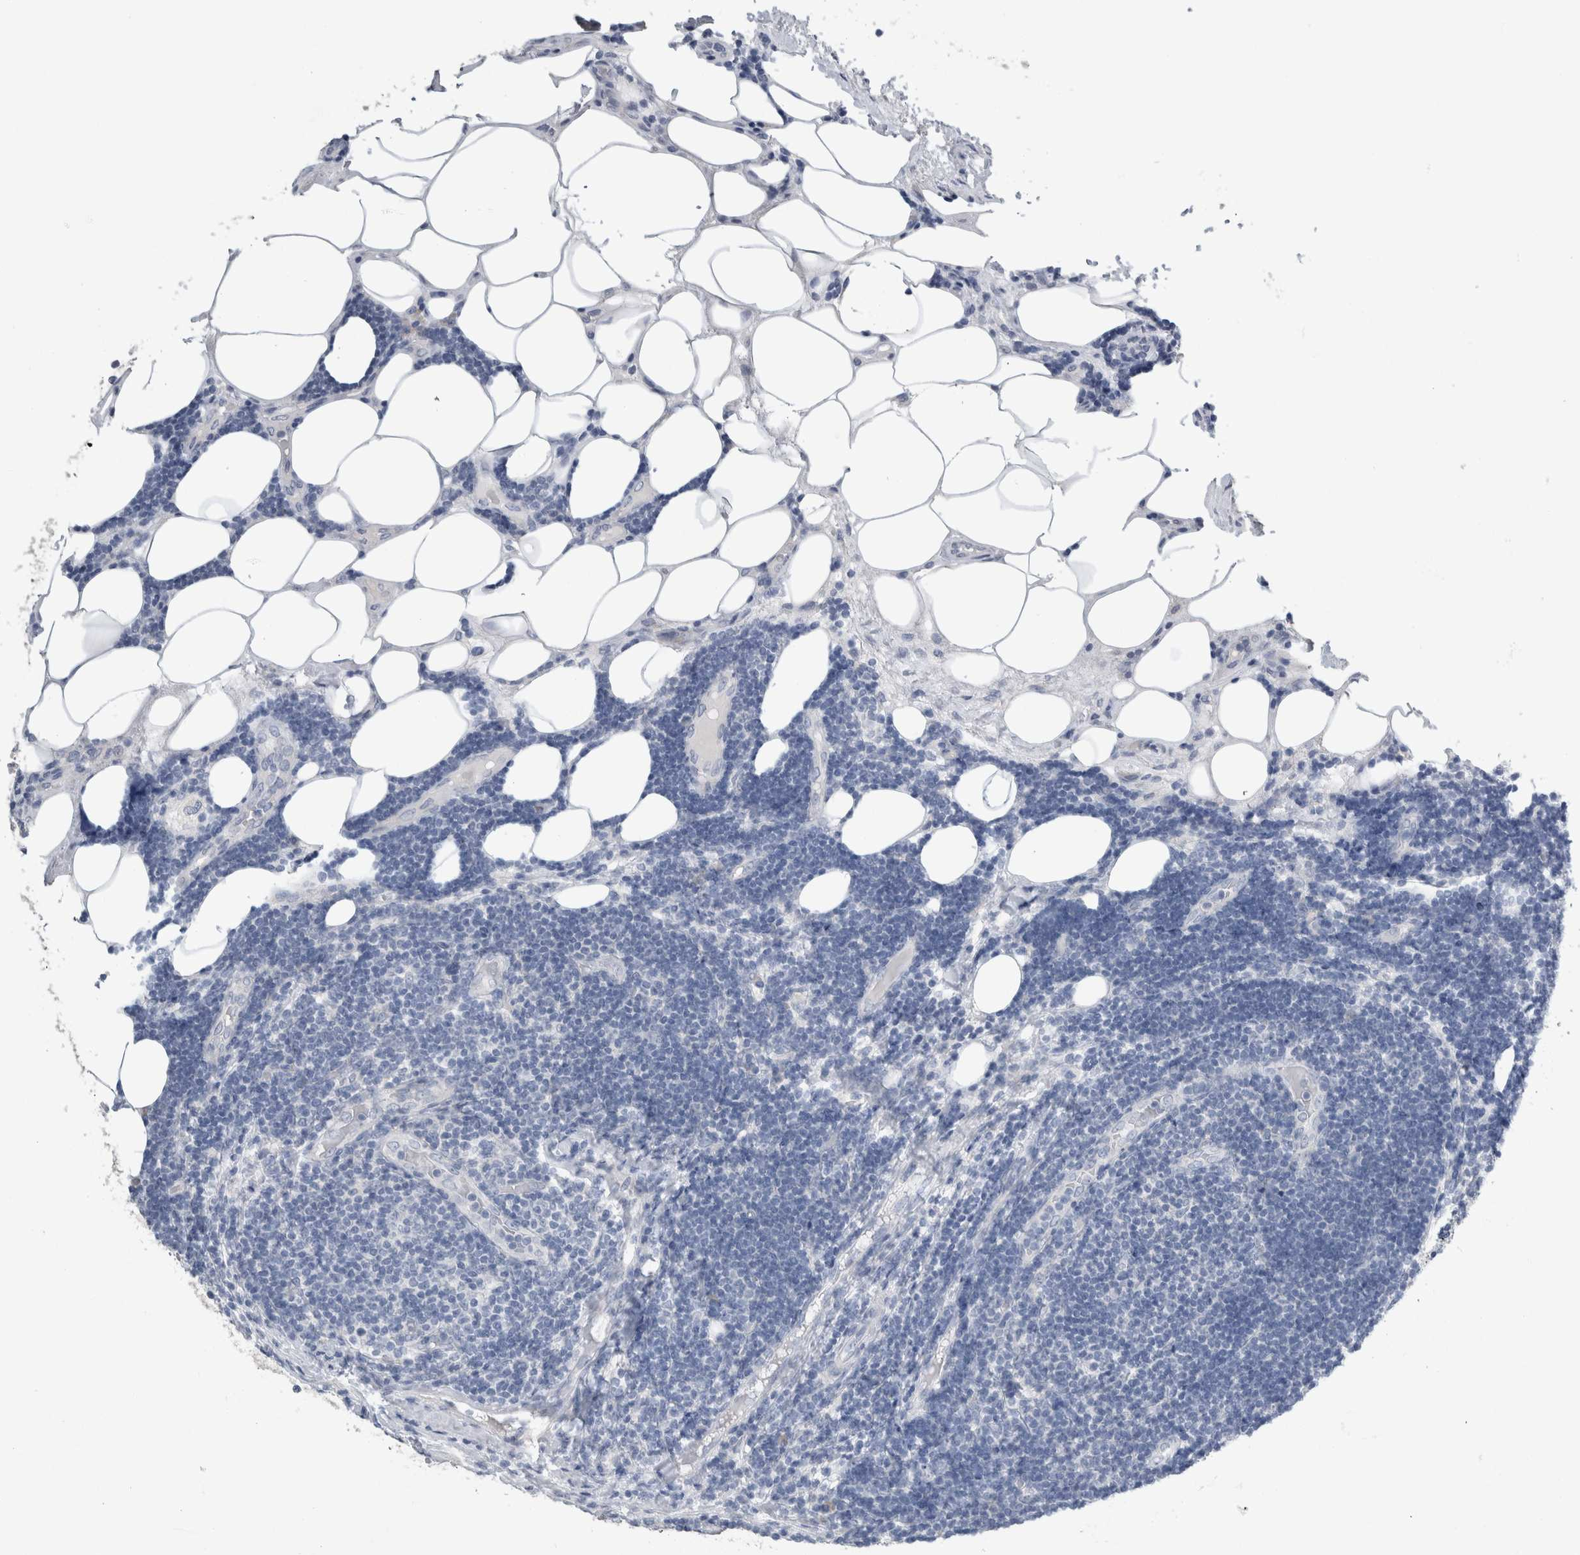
{"staining": {"intensity": "negative", "quantity": "none", "location": "none"}, "tissue": "lymphoma", "cell_type": "Tumor cells", "image_type": "cancer", "snomed": [{"axis": "morphology", "description": "Malignant lymphoma, non-Hodgkin's type, Low grade"}, {"axis": "topography", "description": "Lymph node"}], "caption": "IHC histopathology image of neoplastic tissue: human lymphoma stained with DAB exhibits no significant protein staining in tumor cells.", "gene": "NEFM", "patient": {"sex": "male", "age": 83}}